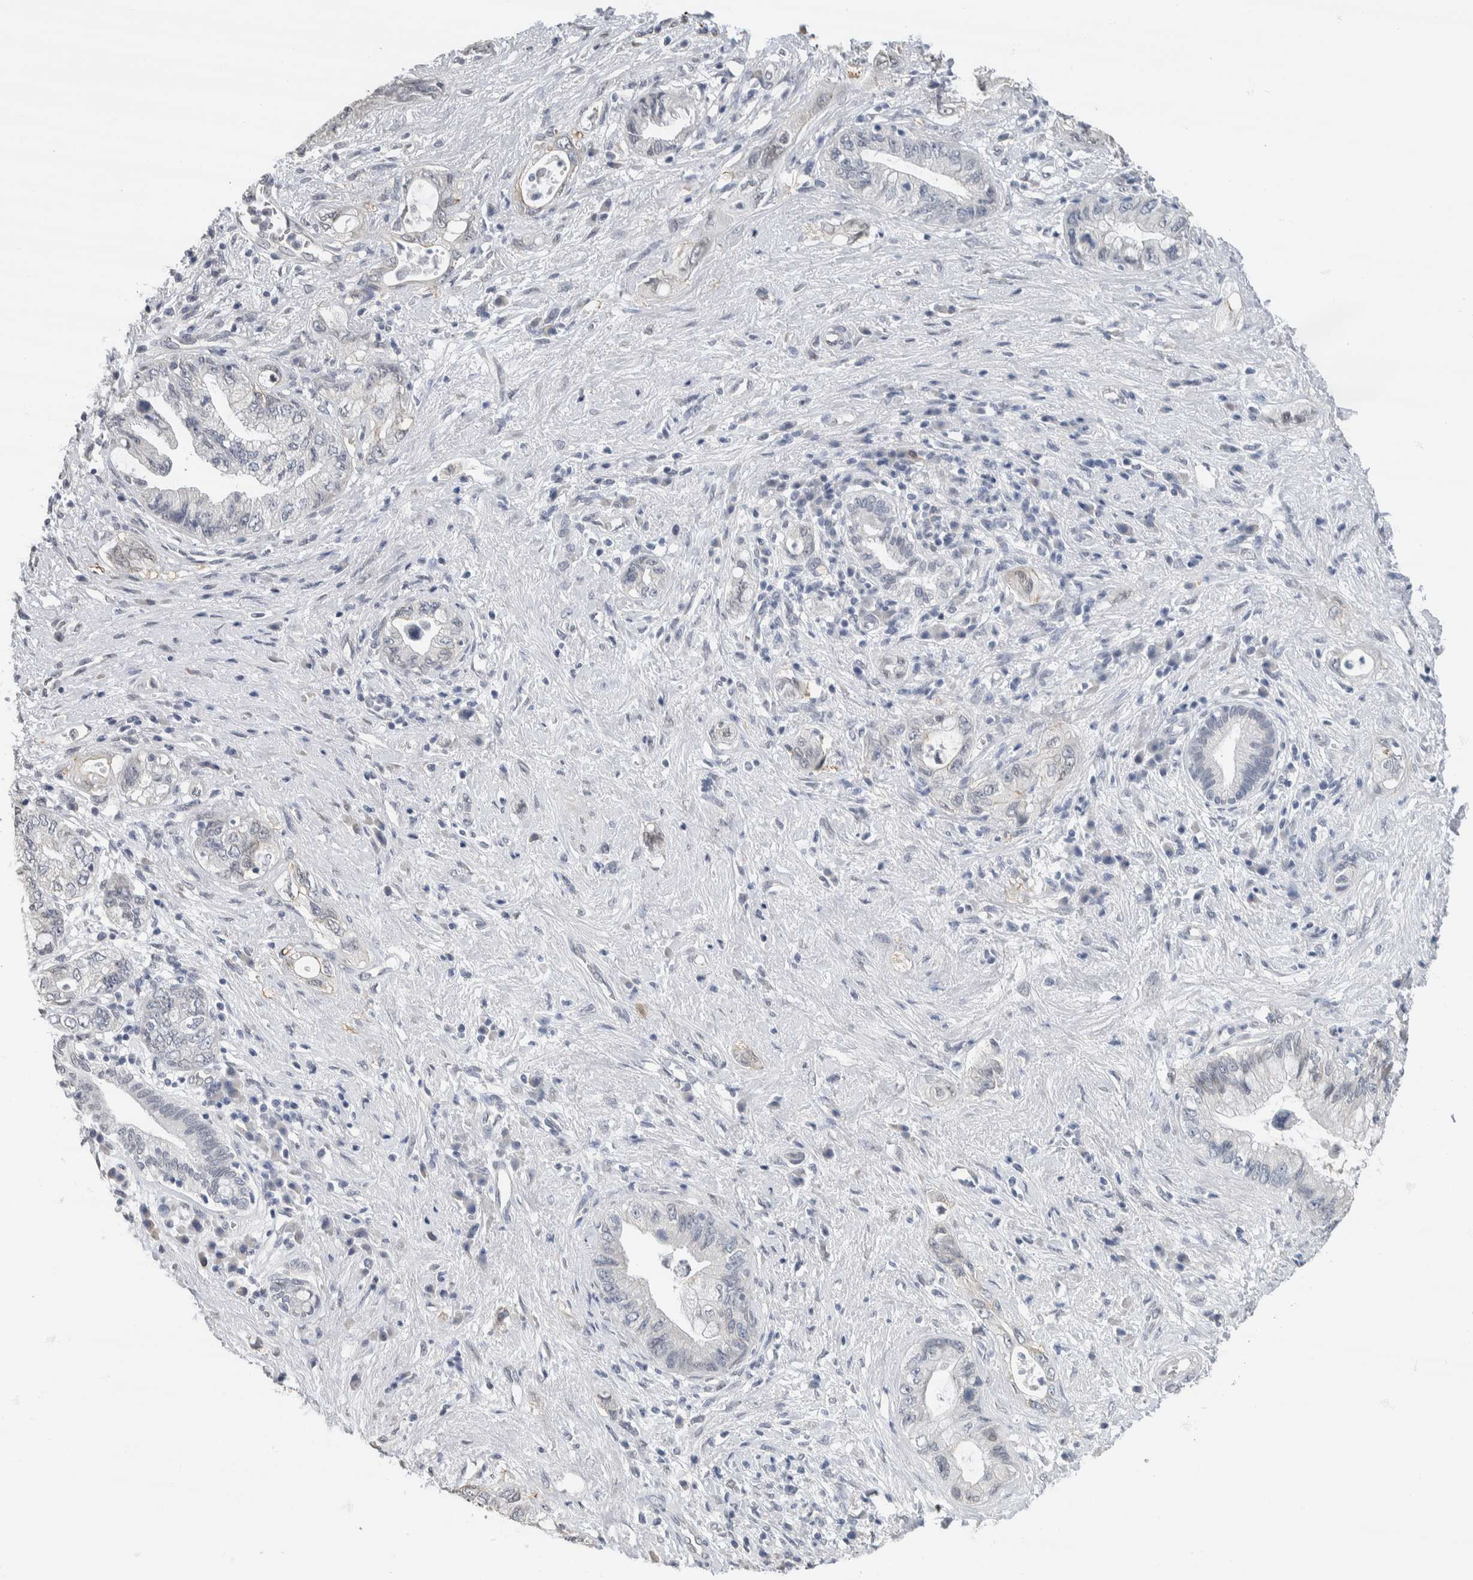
{"staining": {"intensity": "negative", "quantity": "none", "location": "none"}, "tissue": "pancreatic cancer", "cell_type": "Tumor cells", "image_type": "cancer", "snomed": [{"axis": "morphology", "description": "Adenocarcinoma, NOS"}, {"axis": "topography", "description": "Pancreas"}], "caption": "Protein analysis of pancreatic cancer demonstrates no significant staining in tumor cells.", "gene": "NEFM", "patient": {"sex": "female", "age": 73}}